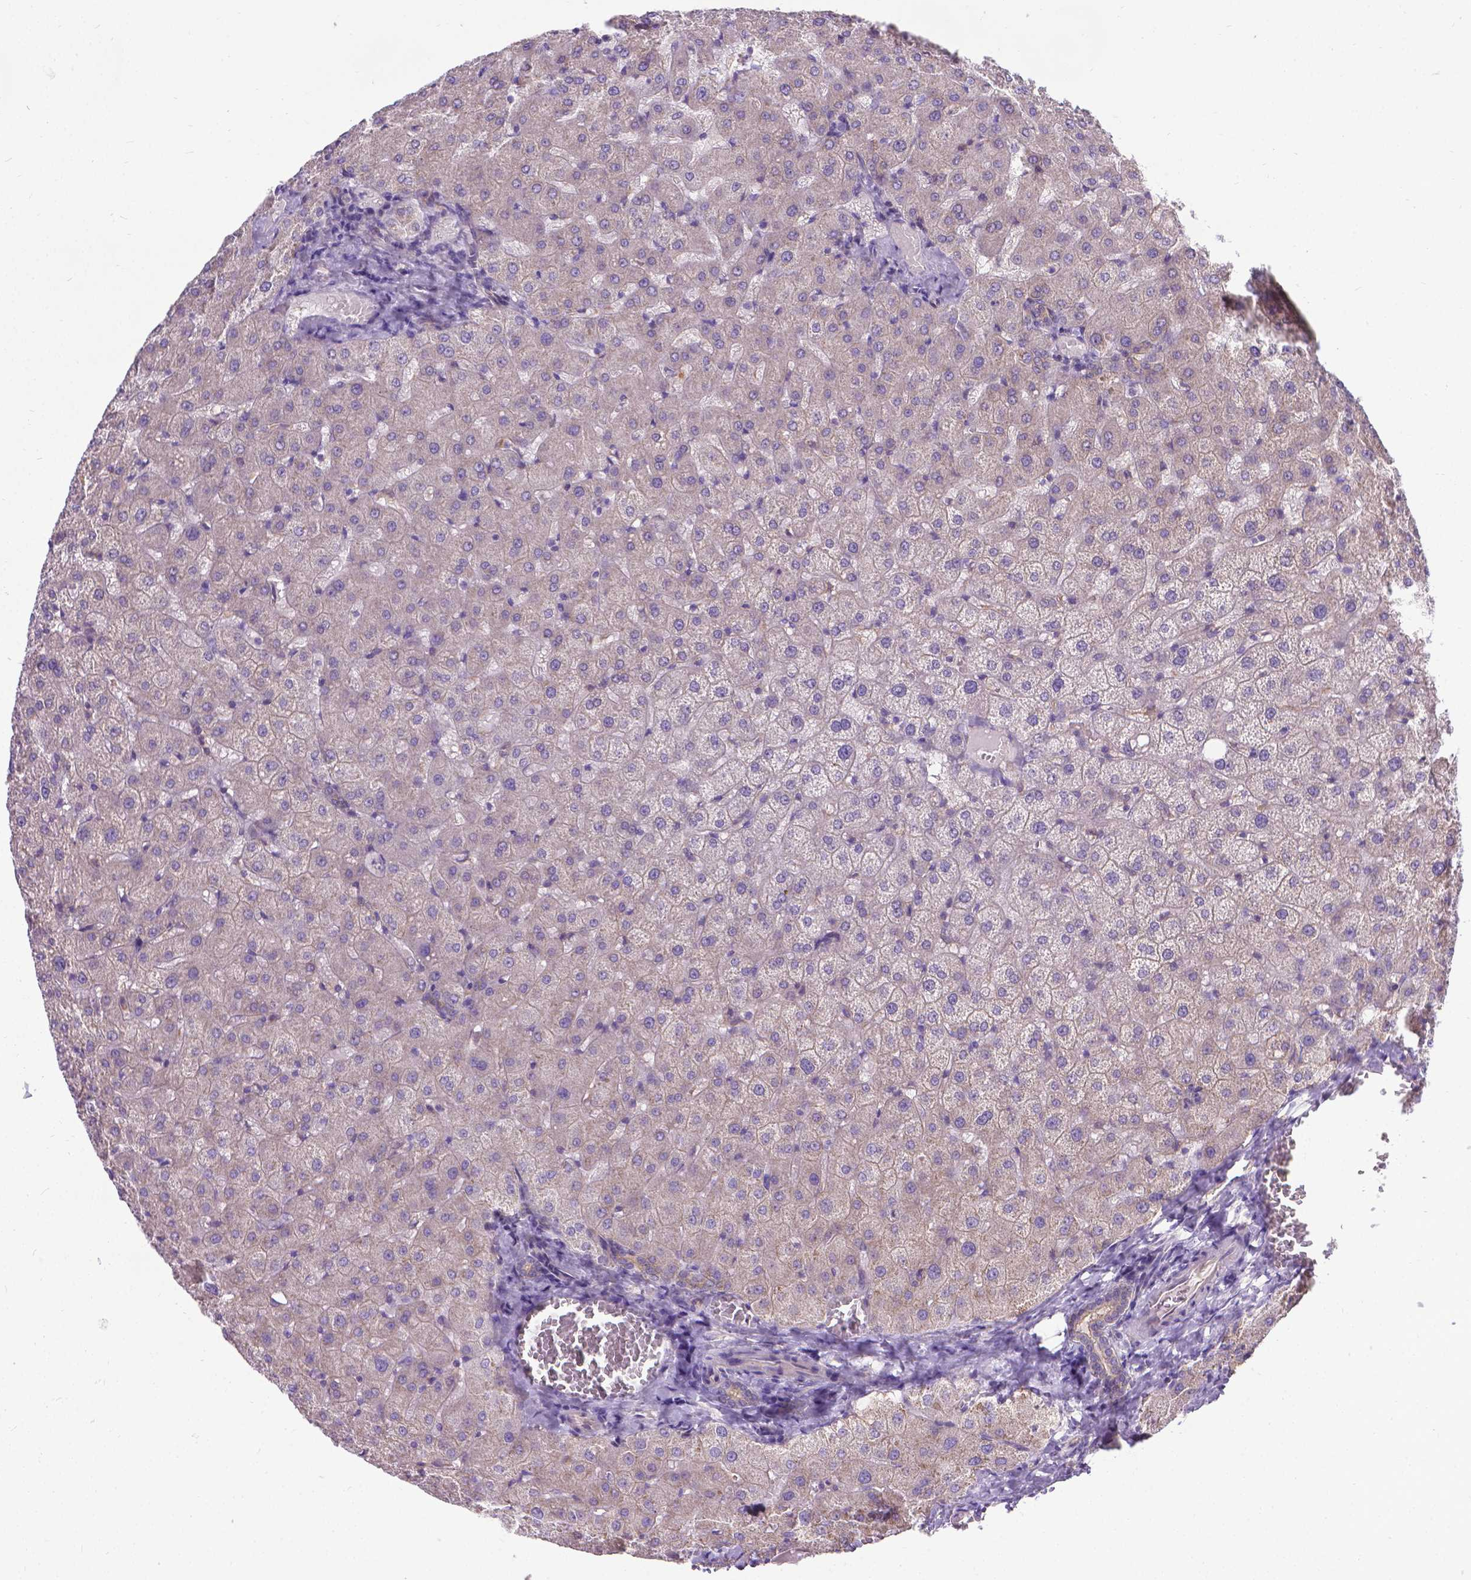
{"staining": {"intensity": "weak", "quantity": "25%-75%", "location": "cytoplasmic/membranous"}, "tissue": "liver", "cell_type": "Cholangiocytes", "image_type": "normal", "snomed": [{"axis": "morphology", "description": "Normal tissue, NOS"}, {"axis": "topography", "description": "Liver"}], "caption": "Immunohistochemistry (IHC) photomicrograph of normal liver: liver stained using immunohistochemistry reveals low levels of weak protein expression localized specifically in the cytoplasmic/membranous of cholangiocytes, appearing as a cytoplasmic/membranous brown color.", "gene": "CFAP299", "patient": {"sex": "female", "age": 50}}